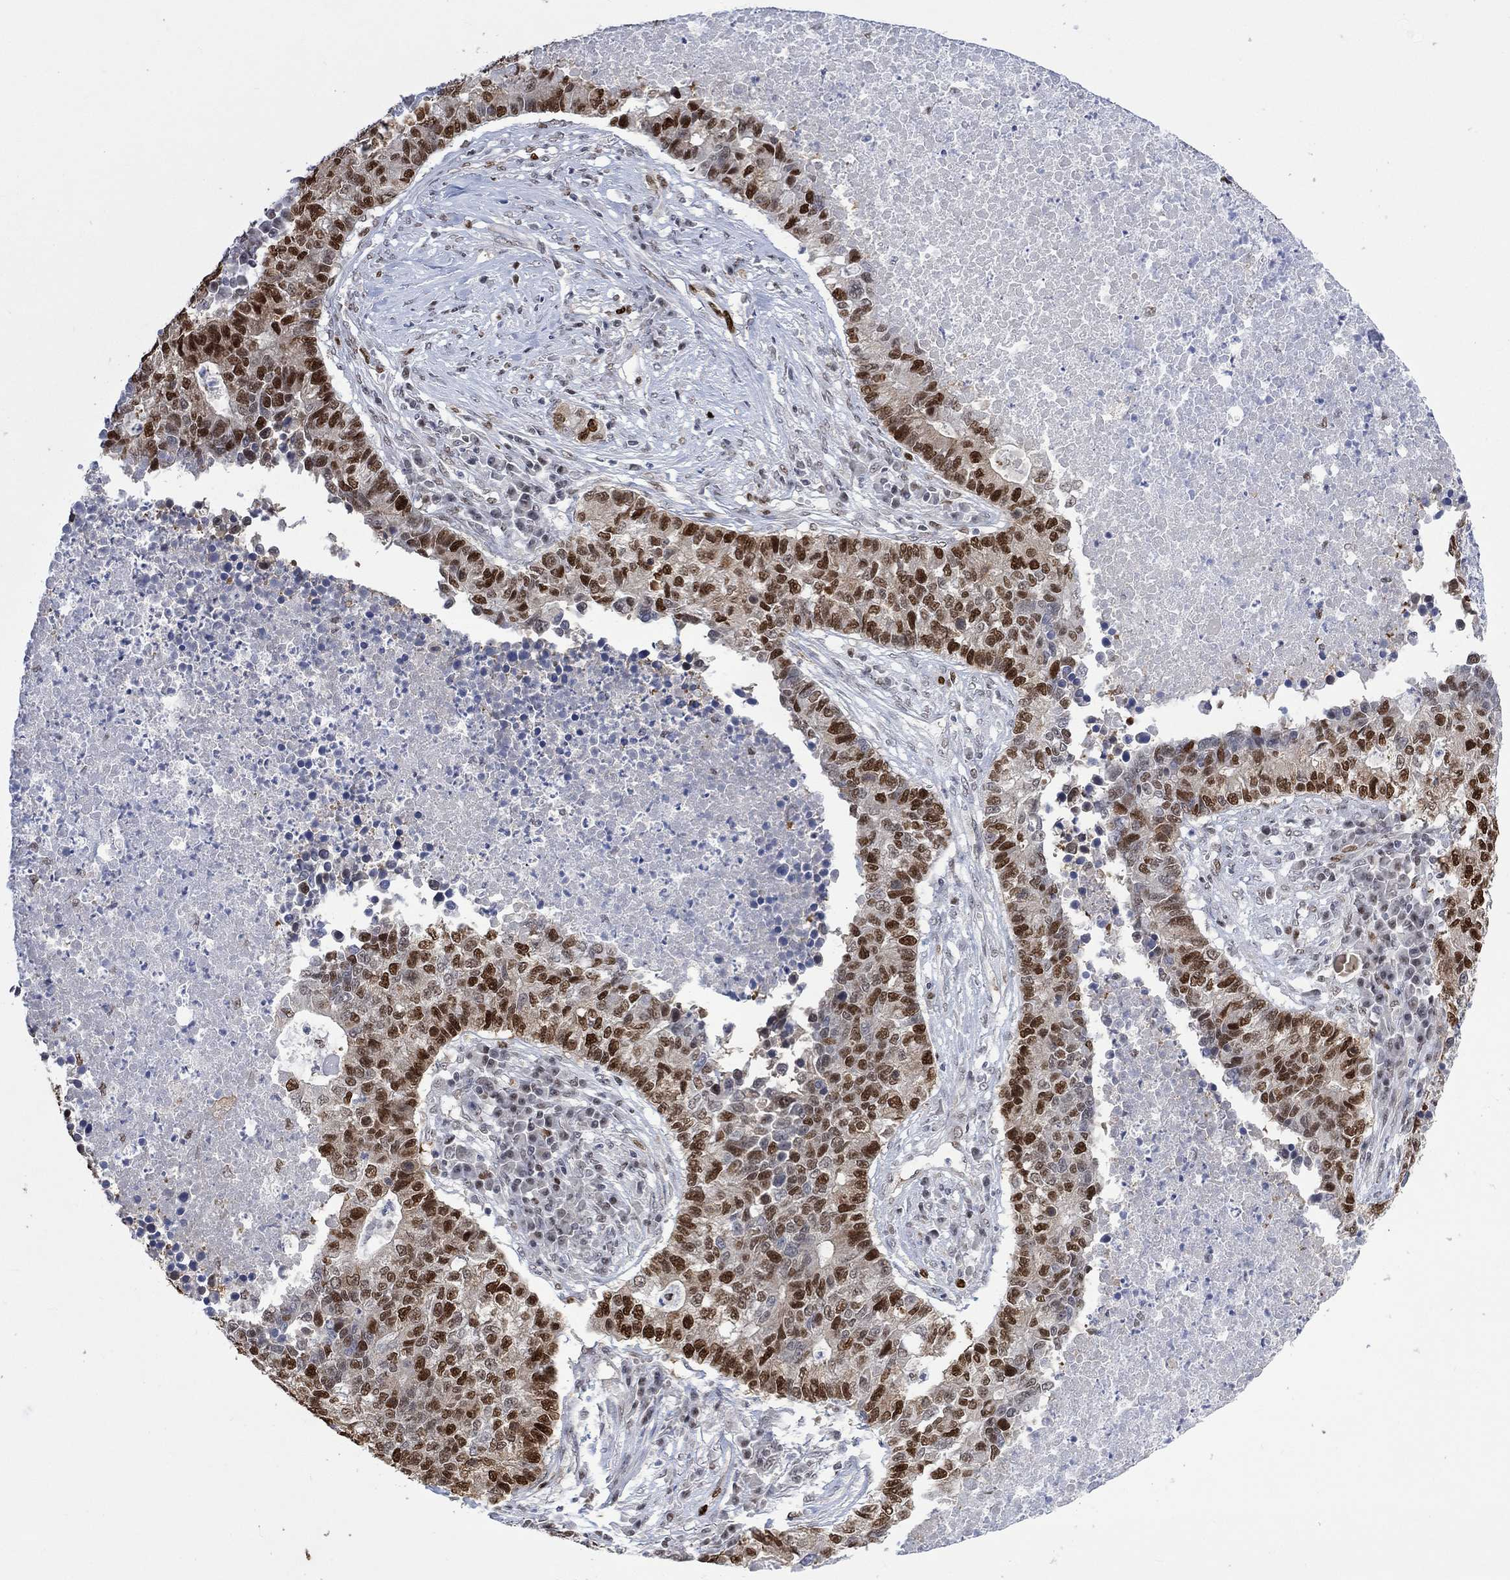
{"staining": {"intensity": "strong", "quantity": "25%-75%", "location": "nuclear"}, "tissue": "lung cancer", "cell_type": "Tumor cells", "image_type": "cancer", "snomed": [{"axis": "morphology", "description": "Adenocarcinoma, NOS"}, {"axis": "topography", "description": "Lung"}], "caption": "An image showing strong nuclear positivity in about 25%-75% of tumor cells in adenocarcinoma (lung), as visualized by brown immunohistochemical staining.", "gene": "RAD54L2", "patient": {"sex": "male", "age": 57}}